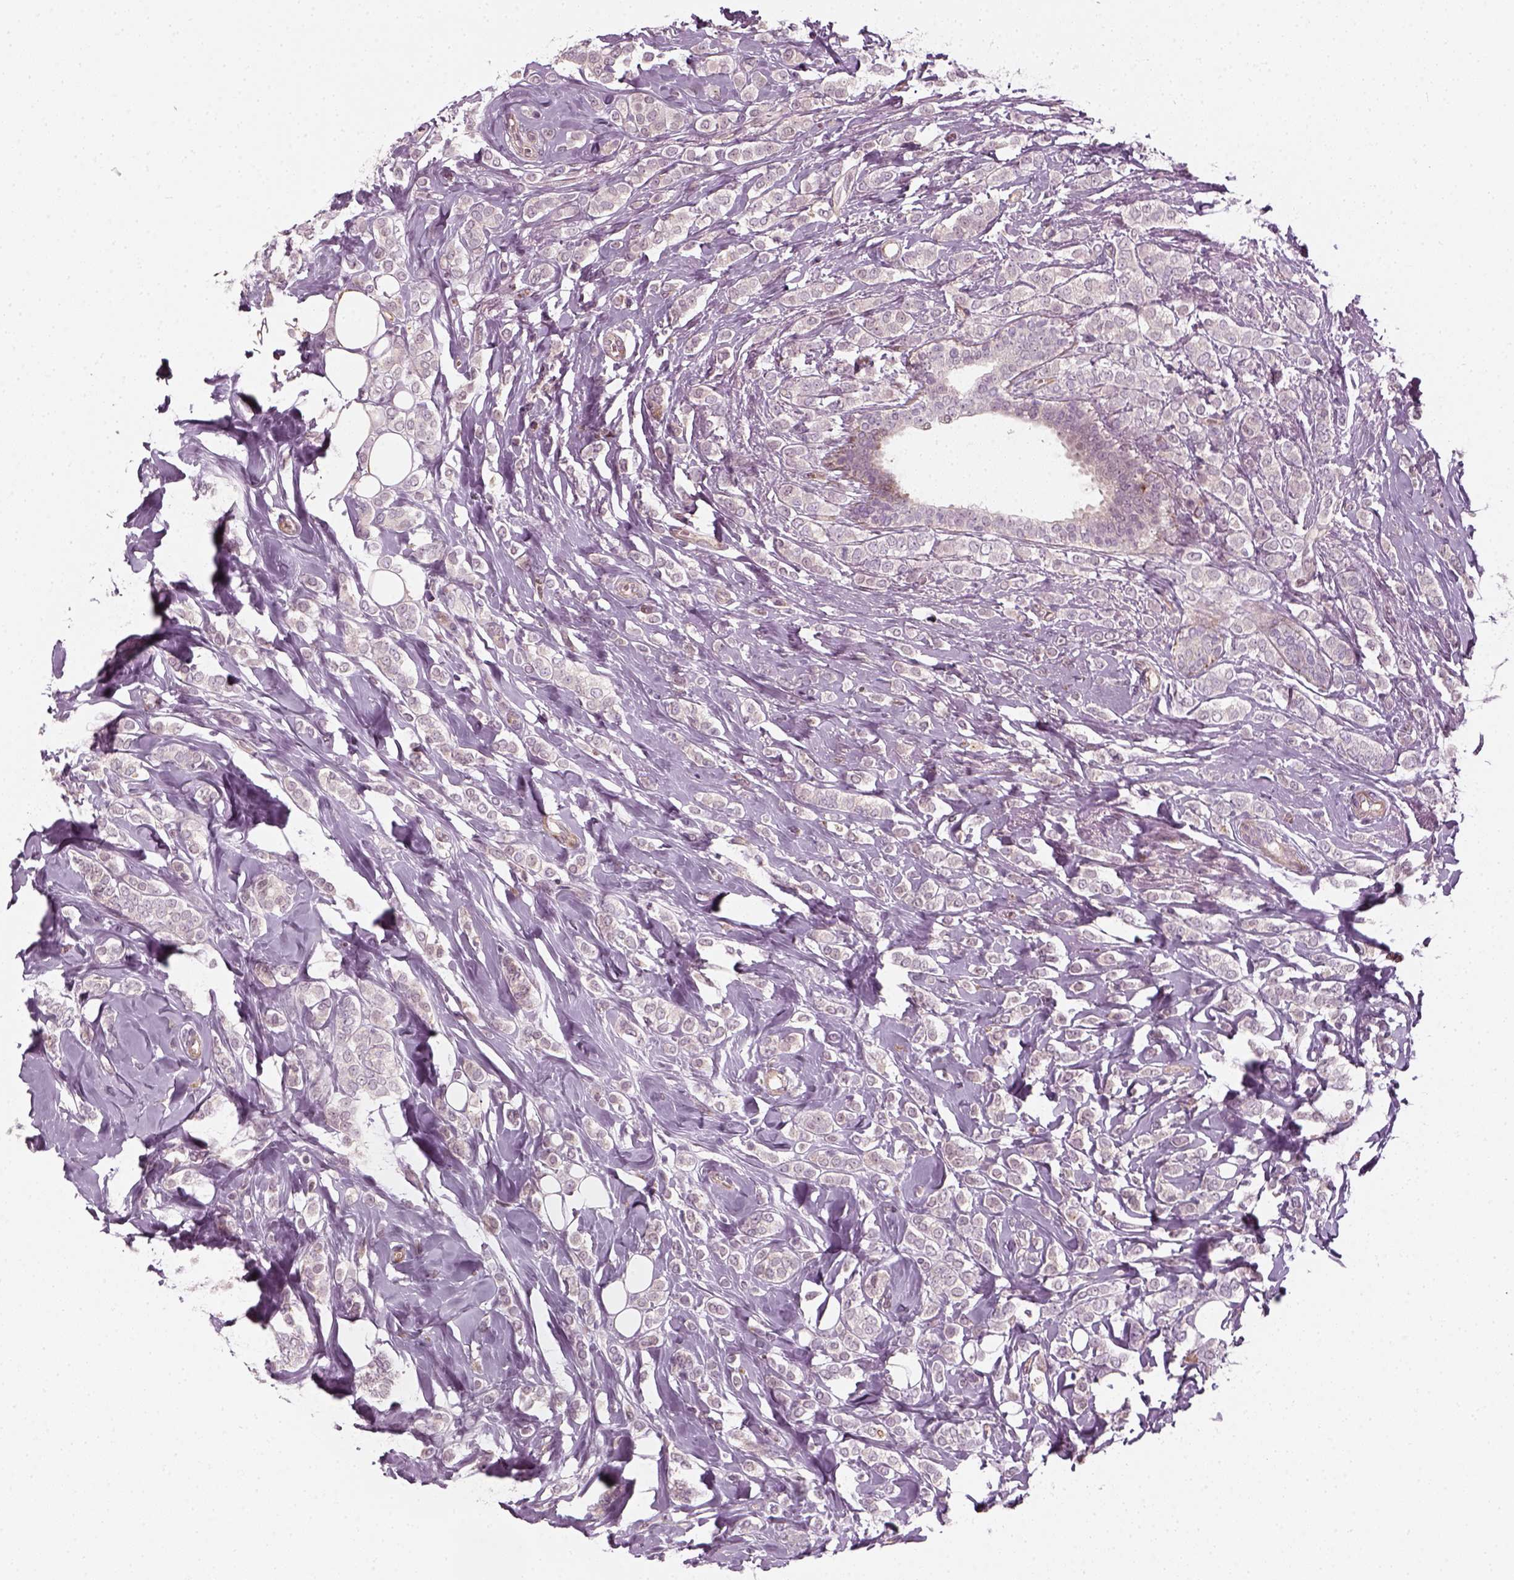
{"staining": {"intensity": "negative", "quantity": "none", "location": "none"}, "tissue": "breast cancer", "cell_type": "Tumor cells", "image_type": "cancer", "snomed": [{"axis": "morphology", "description": "Lobular carcinoma"}, {"axis": "topography", "description": "Breast"}], "caption": "IHC of human breast cancer demonstrates no staining in tumor cells. (DAB IHC visualized using brightfield microscopy, high magnification).", "gene": "DNASE1L1", "patient": {"sex": "female", "age": 49}}